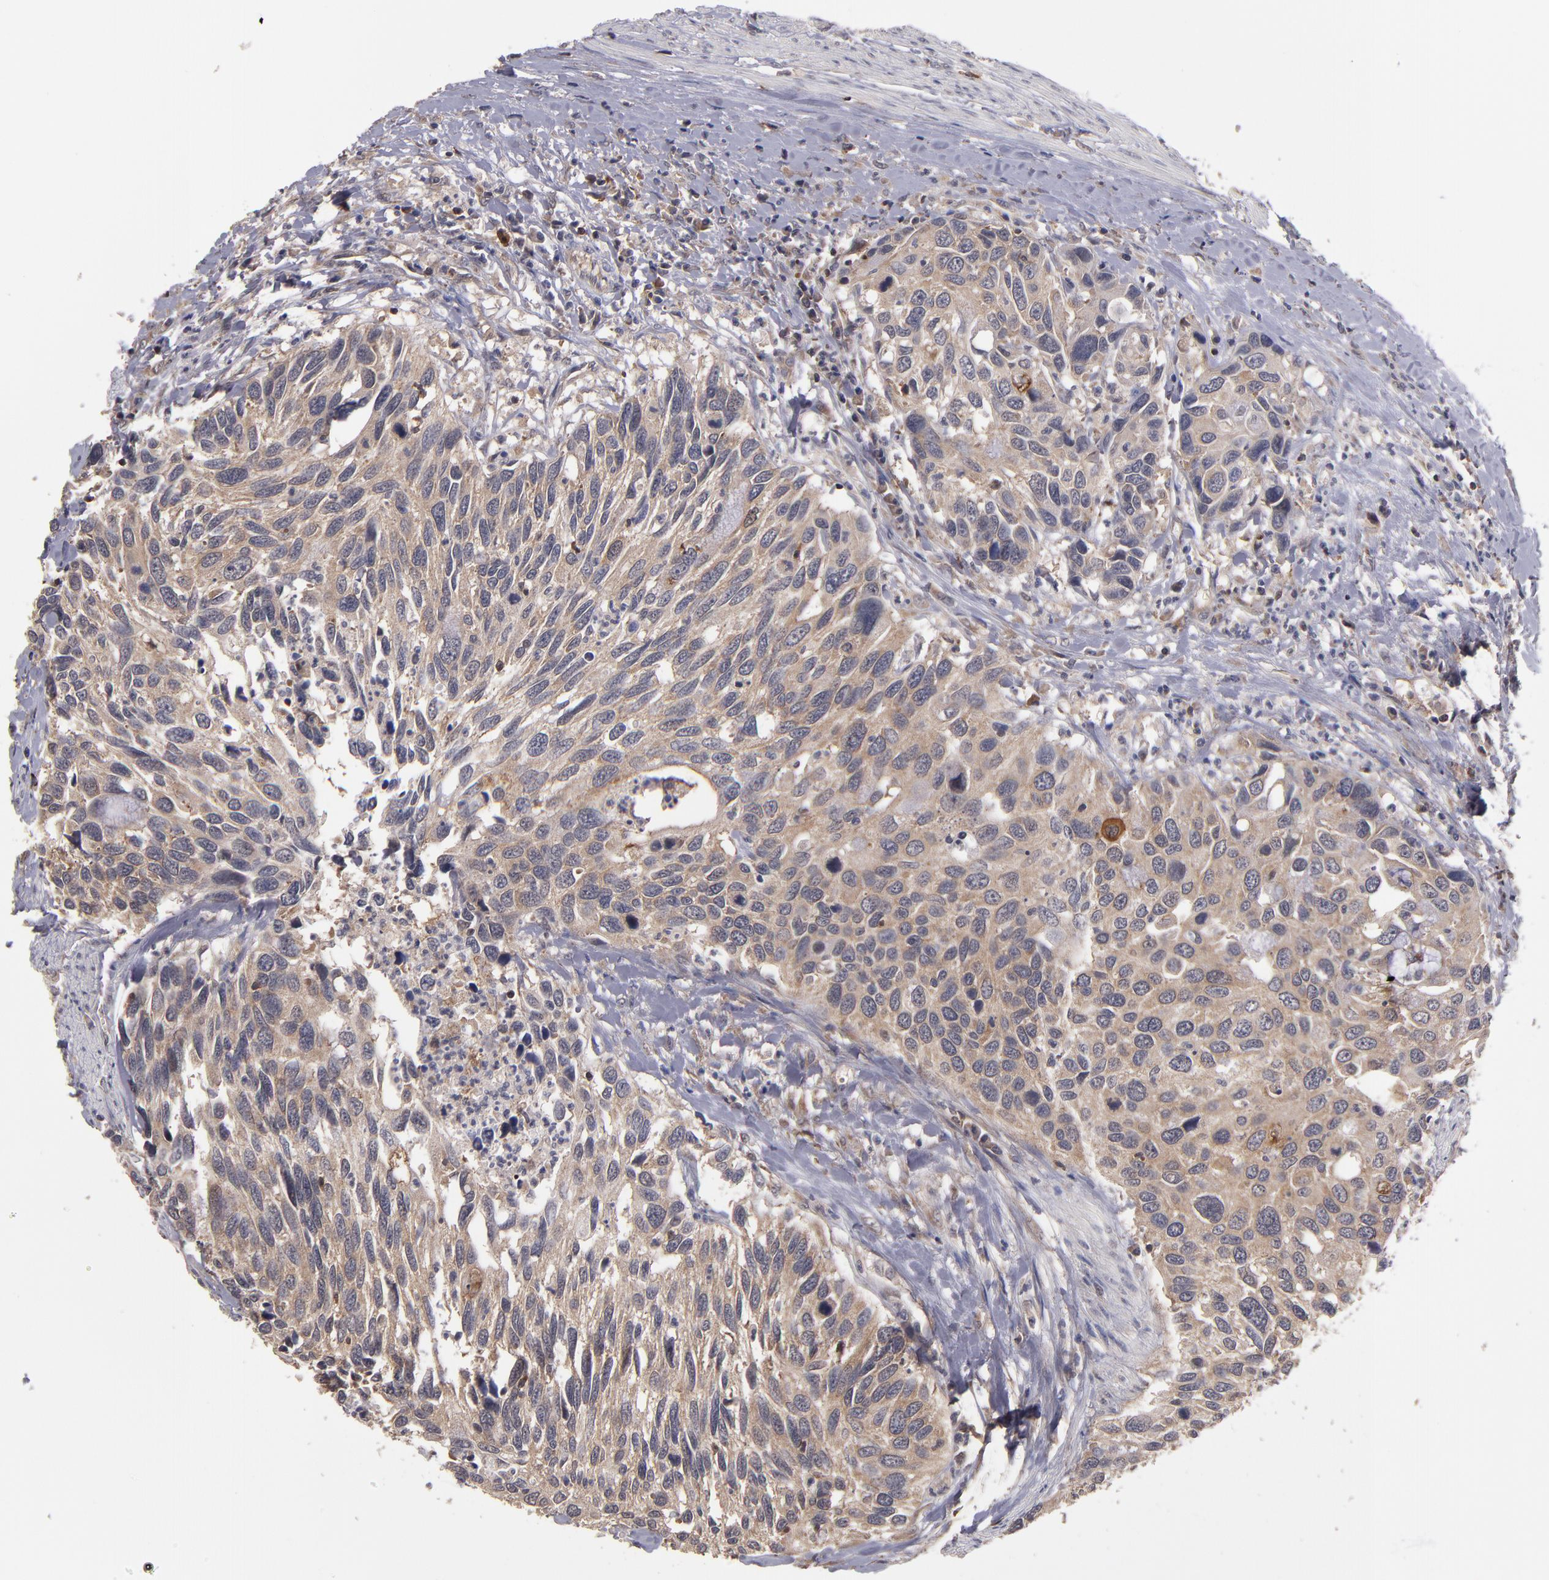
{"staining": {"intensity": "moderate", "quantity": ">75%", "location": "cytoplasmic/membranous"}, "tissue": "urothelial cancer", "cell_type": "Tumor cells", "image_type": "cancer", "snomed": [{"axis": "morphology", "description": "Urothelial carcinoma, High grade"}, {"axis": "topography", "description": "Urinary bladder"}], "caption": "A micrograph of human urothelial carcinoma (high-grade) stained for a protein displays moderate cytoplasmic/membranous brown staining in tumor cells.", "gene": "NF2", "patient": {"sex": "male", "age": 66}}